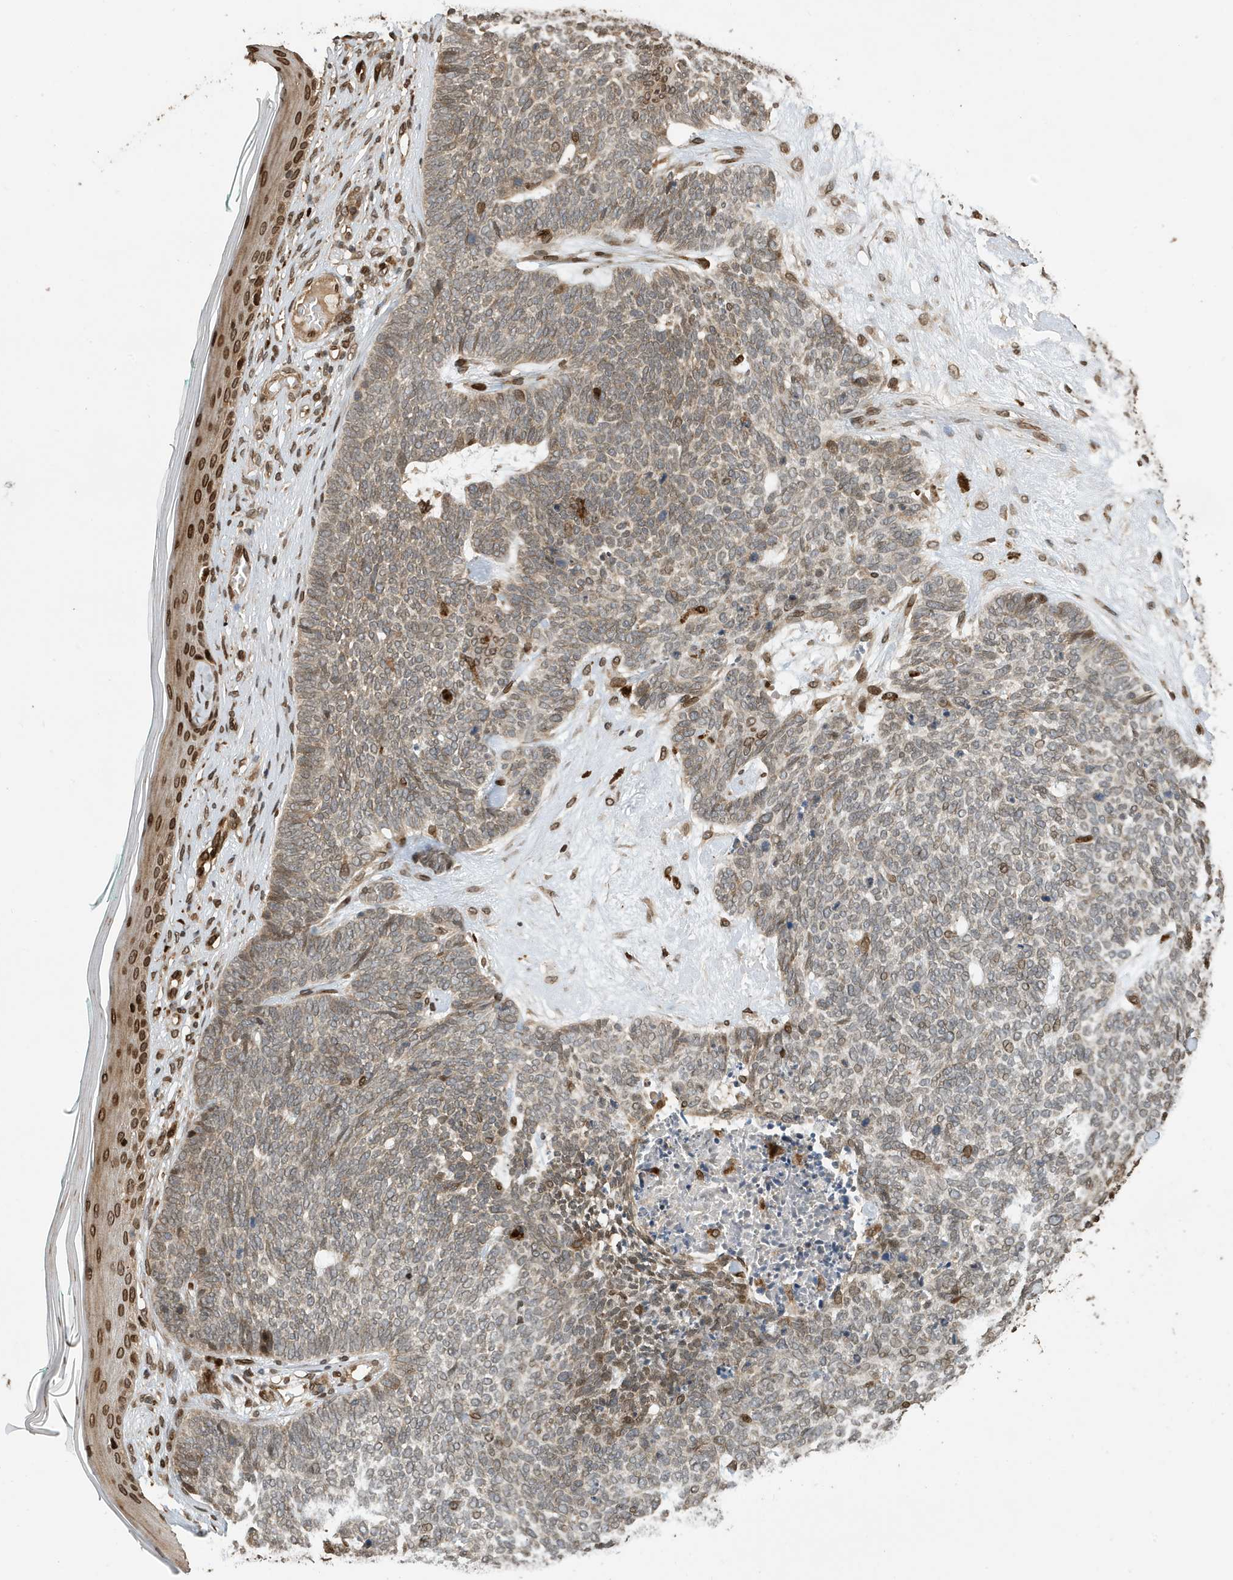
{"staining": {"intensity": "weak", "quantity": "<25%", "location": "nuclear"}, "tissue": "skin cancer", "cell_type": "Tumor cells", "image_type": "cancer", "snomed": [{"axis": "morphology", "description": "Basal cell carcinoma"}, {"axis": "topography", "description": "Skin"}], "caption": "Image shows no protein expression in tumor cells of skin basal cell carcinoma tissue. Nuclei are stained in blue.", "gene": "DUSP18", "patient": {"sex": "female", "age": 84}}